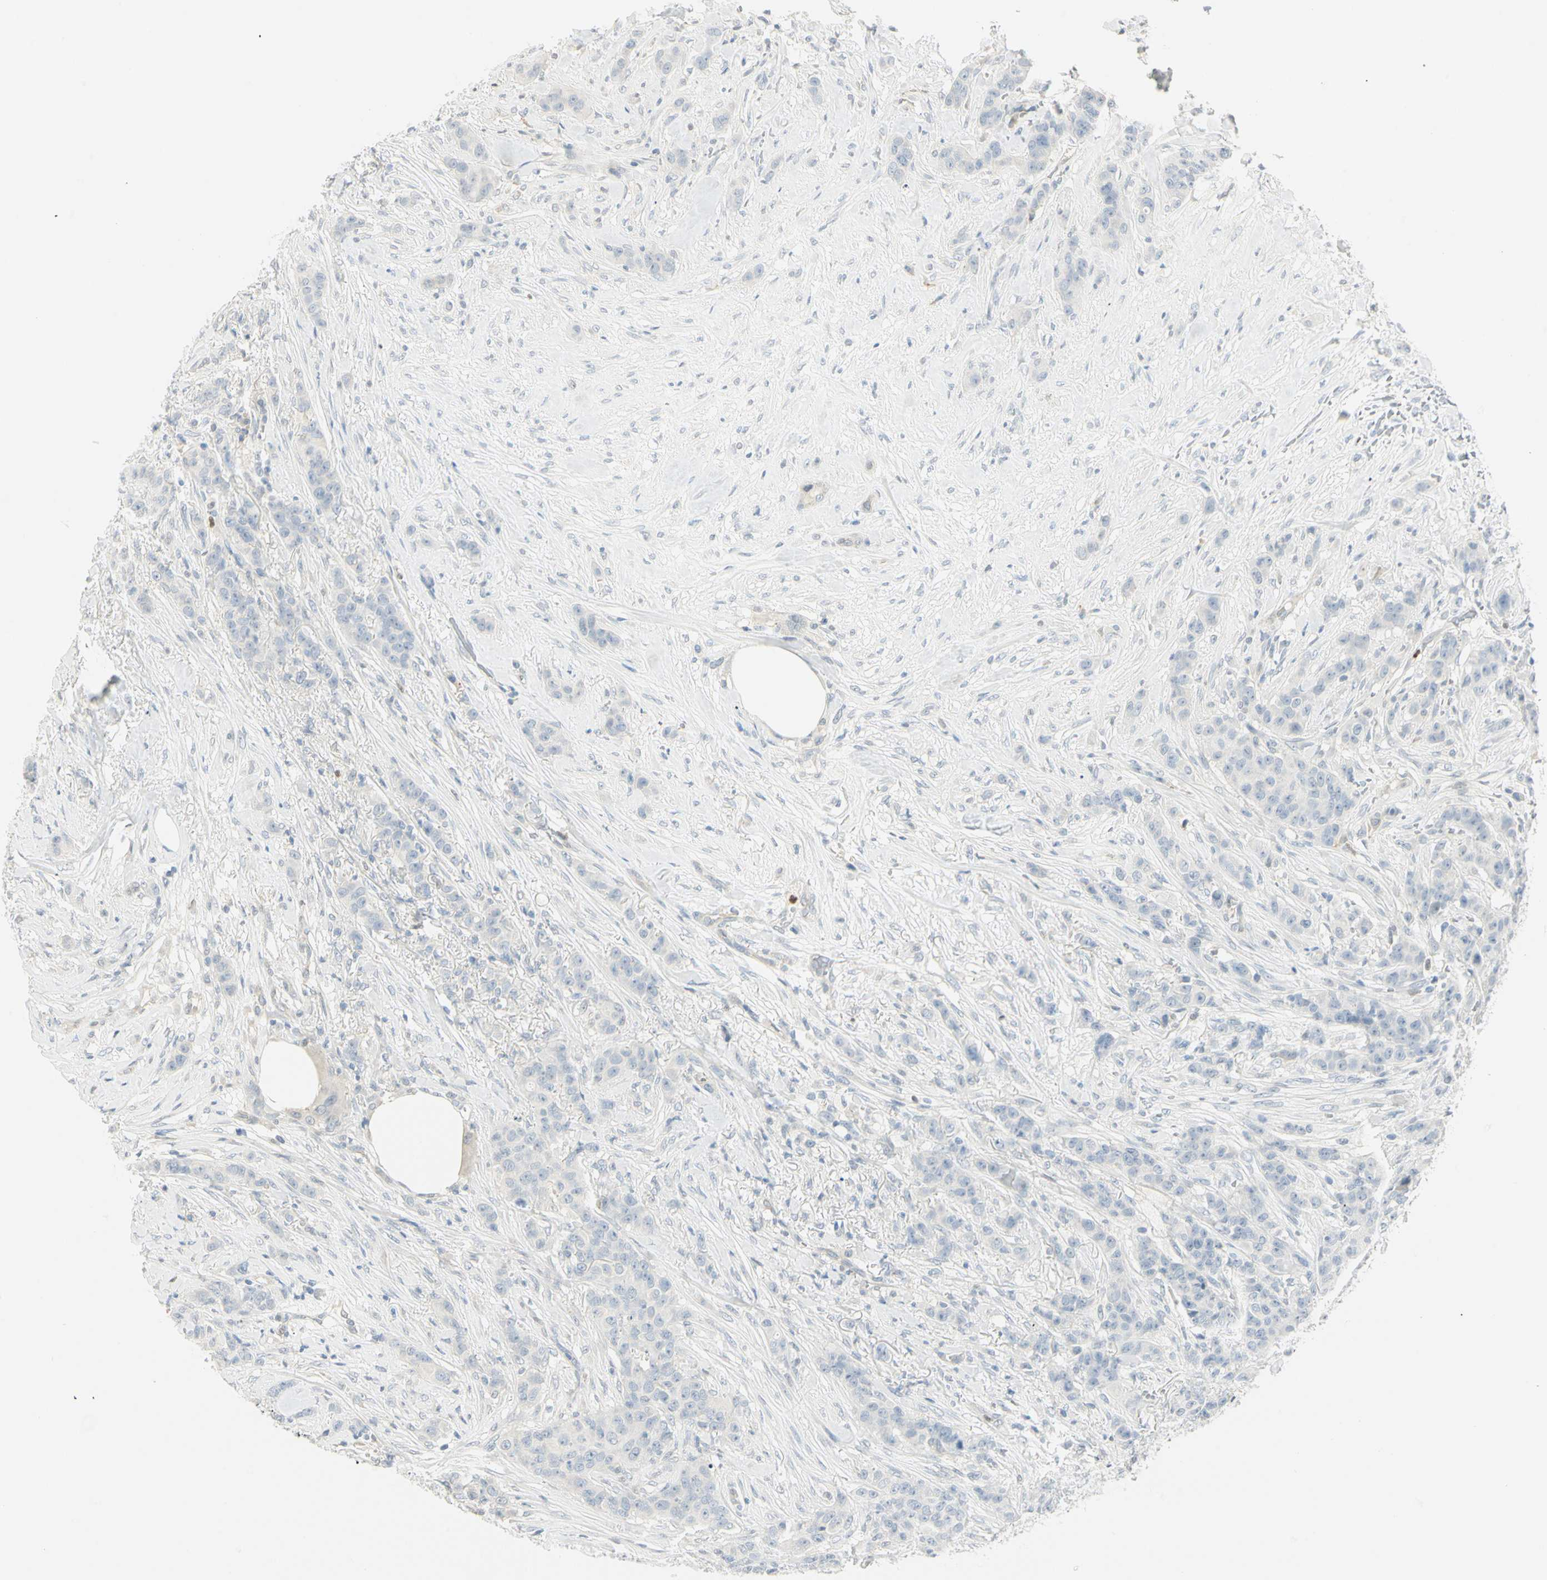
{"staining": {"intensity": "negative", "quantity": "none", "location": "none"}, "tissue": "breast cancer", "cell_type": "Tumor cells", "image_type": "cancer", "snomed": [{"axis": "morphology", "description": "Duct carcinoma"}, {"axis": "topography", "description": "Breast"}], "caption": "The histopathology image exhibits no significant positivity in tumor cells of breast cancer. (Brightfield microscopy of DAB (3,3'-diaminobenzidine) IHC at high magnification).", "gene": "MLLT10", "patient": {"sex": "female", "age": 40}}